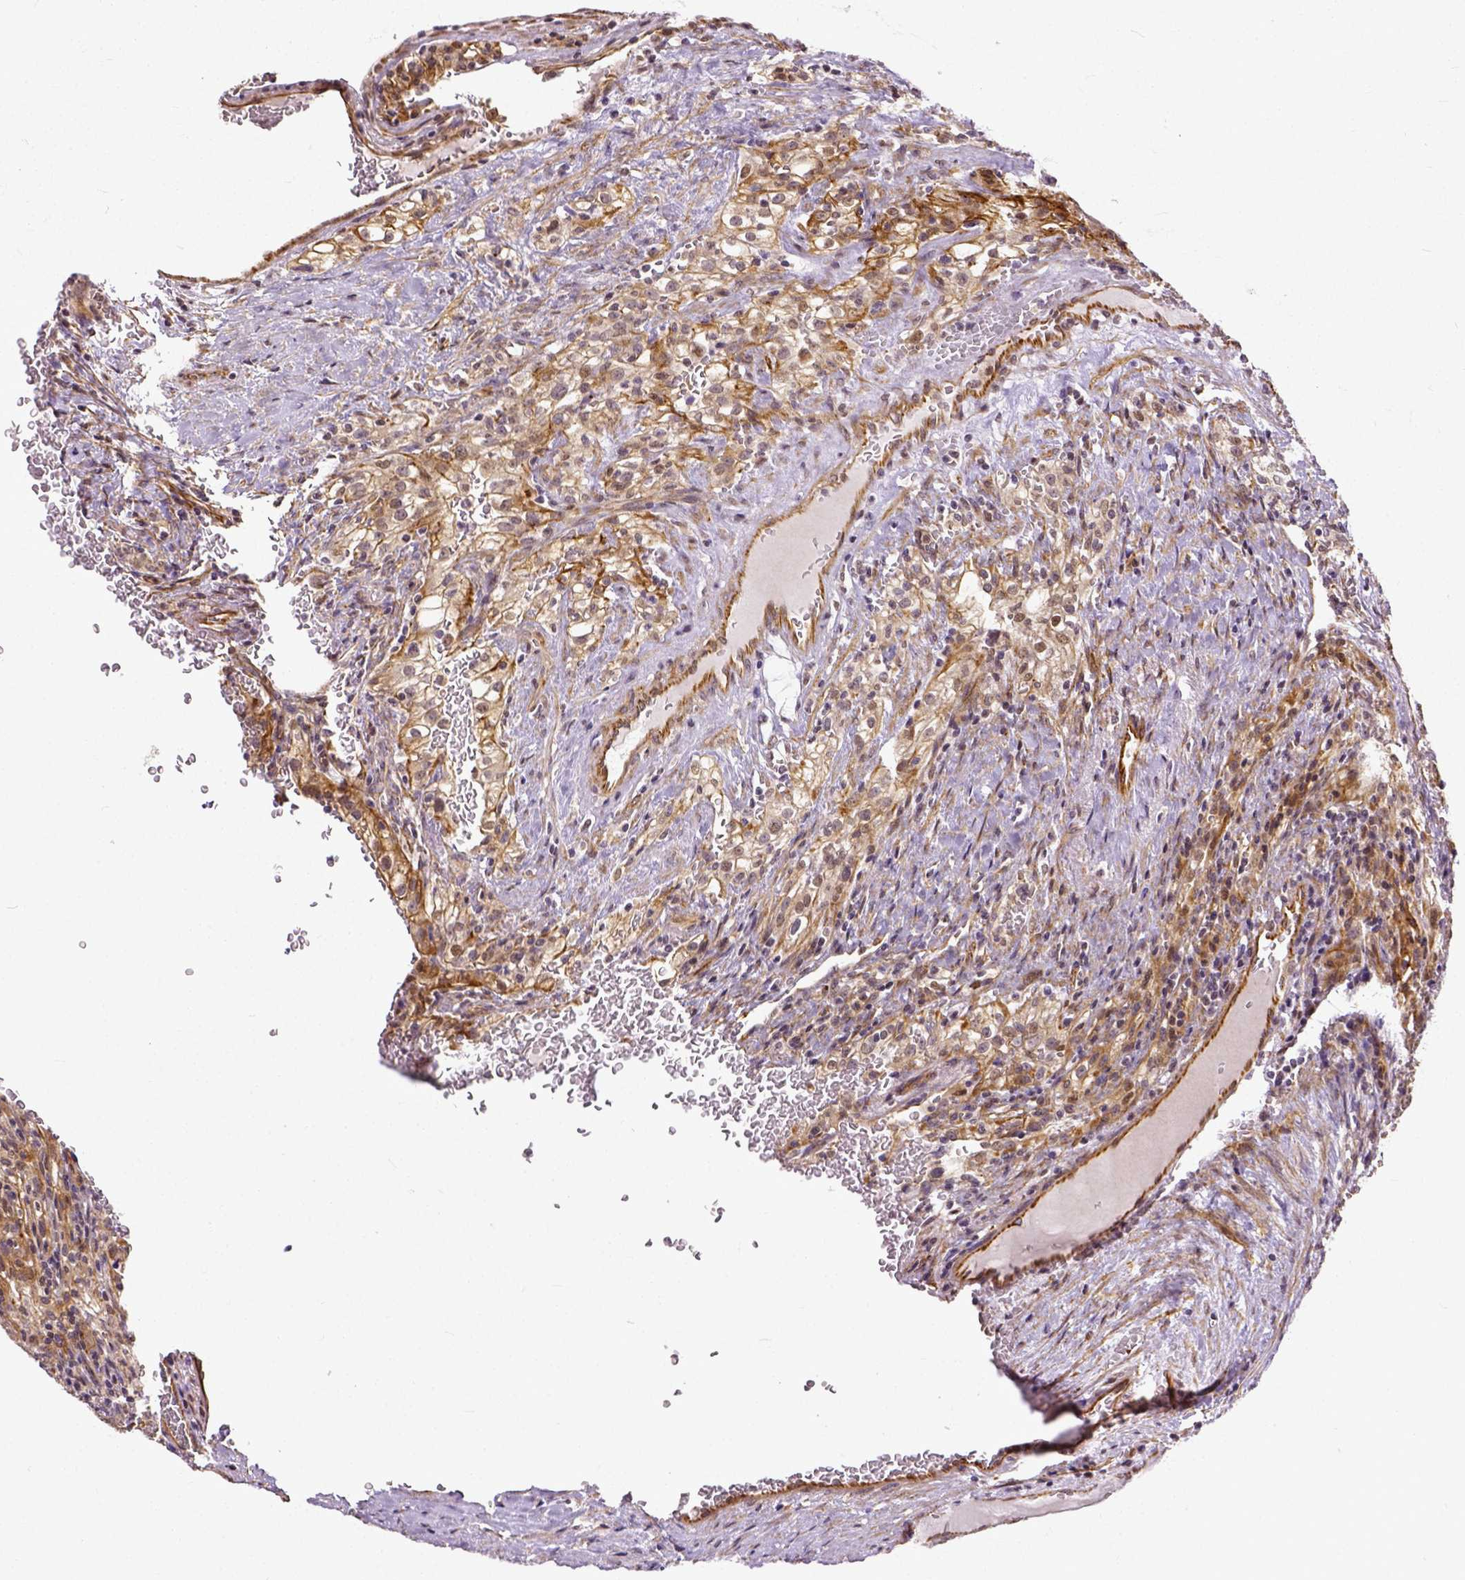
{"staining": {"intensity": "moderate", "quantity": ">75%", "location": "cytoplasmic/membranous"}, "tissue": "renal cancer", "cell_type": "Tumor cells", "image_type": "cancer", "snomed": [{"axis": "morphology", "description": "Adenocarcinoma, NOS"}, {"axis": "topography", "description": "Kidney"}], "caption": "Protein expression by immunohistochemistry shows moderate cytoplasmic/membranous expression in about >75% of tumor cells in renal cancer (adenocarcinoma).", "gene": "DICER1", "patient": {"sex": "female", "age": 74}}